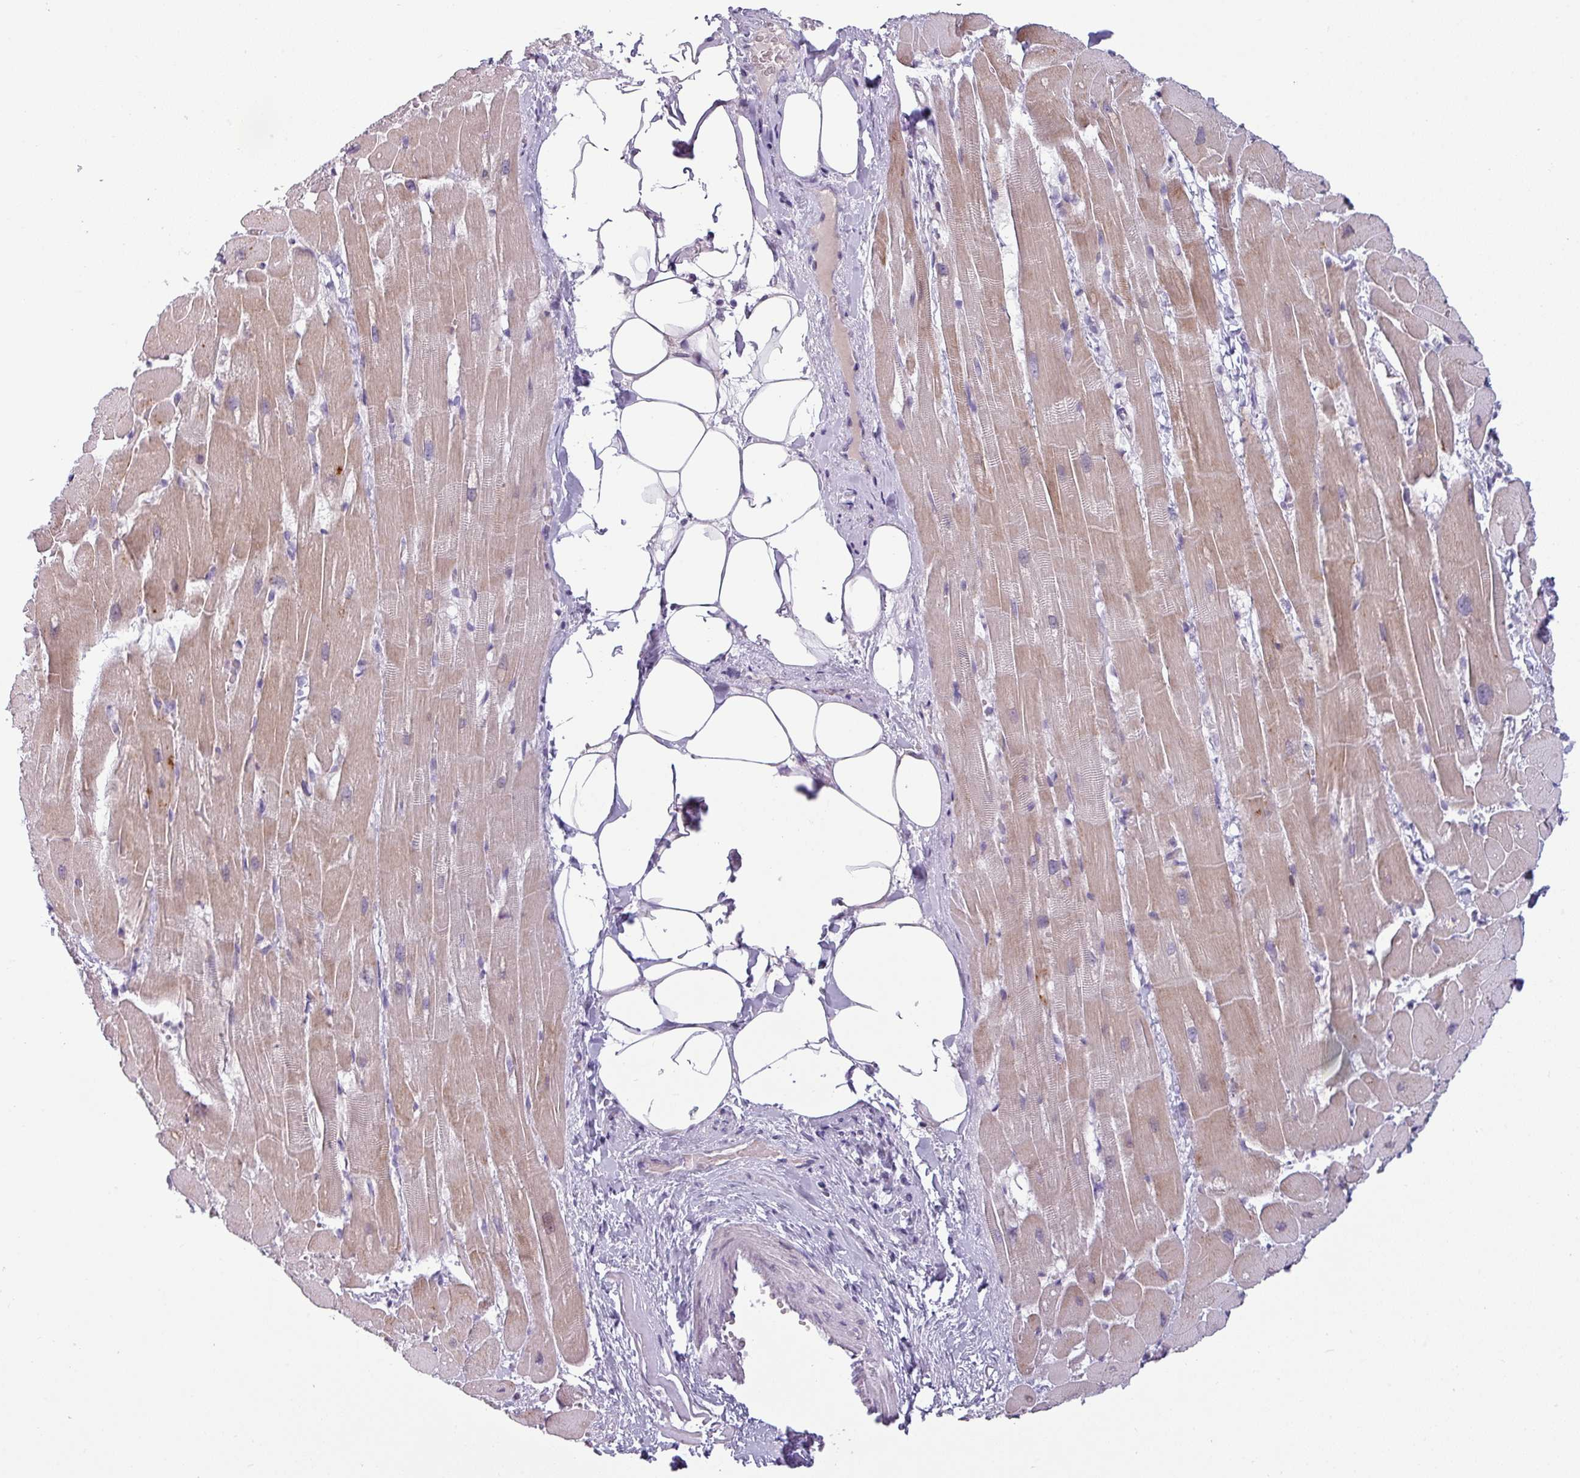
{"staining": {"intensity": "moderate", "quantity": "25%-75%", "location": "cytoplasmic/membranous"}, "tissue": "heart muscle", "cell_type": "Cardiomyocytes", "image_type": "normal", "snomed": [{"axis": "morphology", "description": "Normal tissue, NOS"}, {"axis": "topography", "description": "Heart"}], "caption": "Protein expression analysis of normal human heart muscle reveals moderate cytoplasmic/membranous staining in about 25%-75% of cardiomyocytes. The staining is performed using DAB (3,3'-diaminobenzidine) brown chromogen to label protein expression. The nuclei are counter-stained blue using hematoxylin.", "gene": "SLC26A9", "patient": {"sex": "male", "age": 37}}